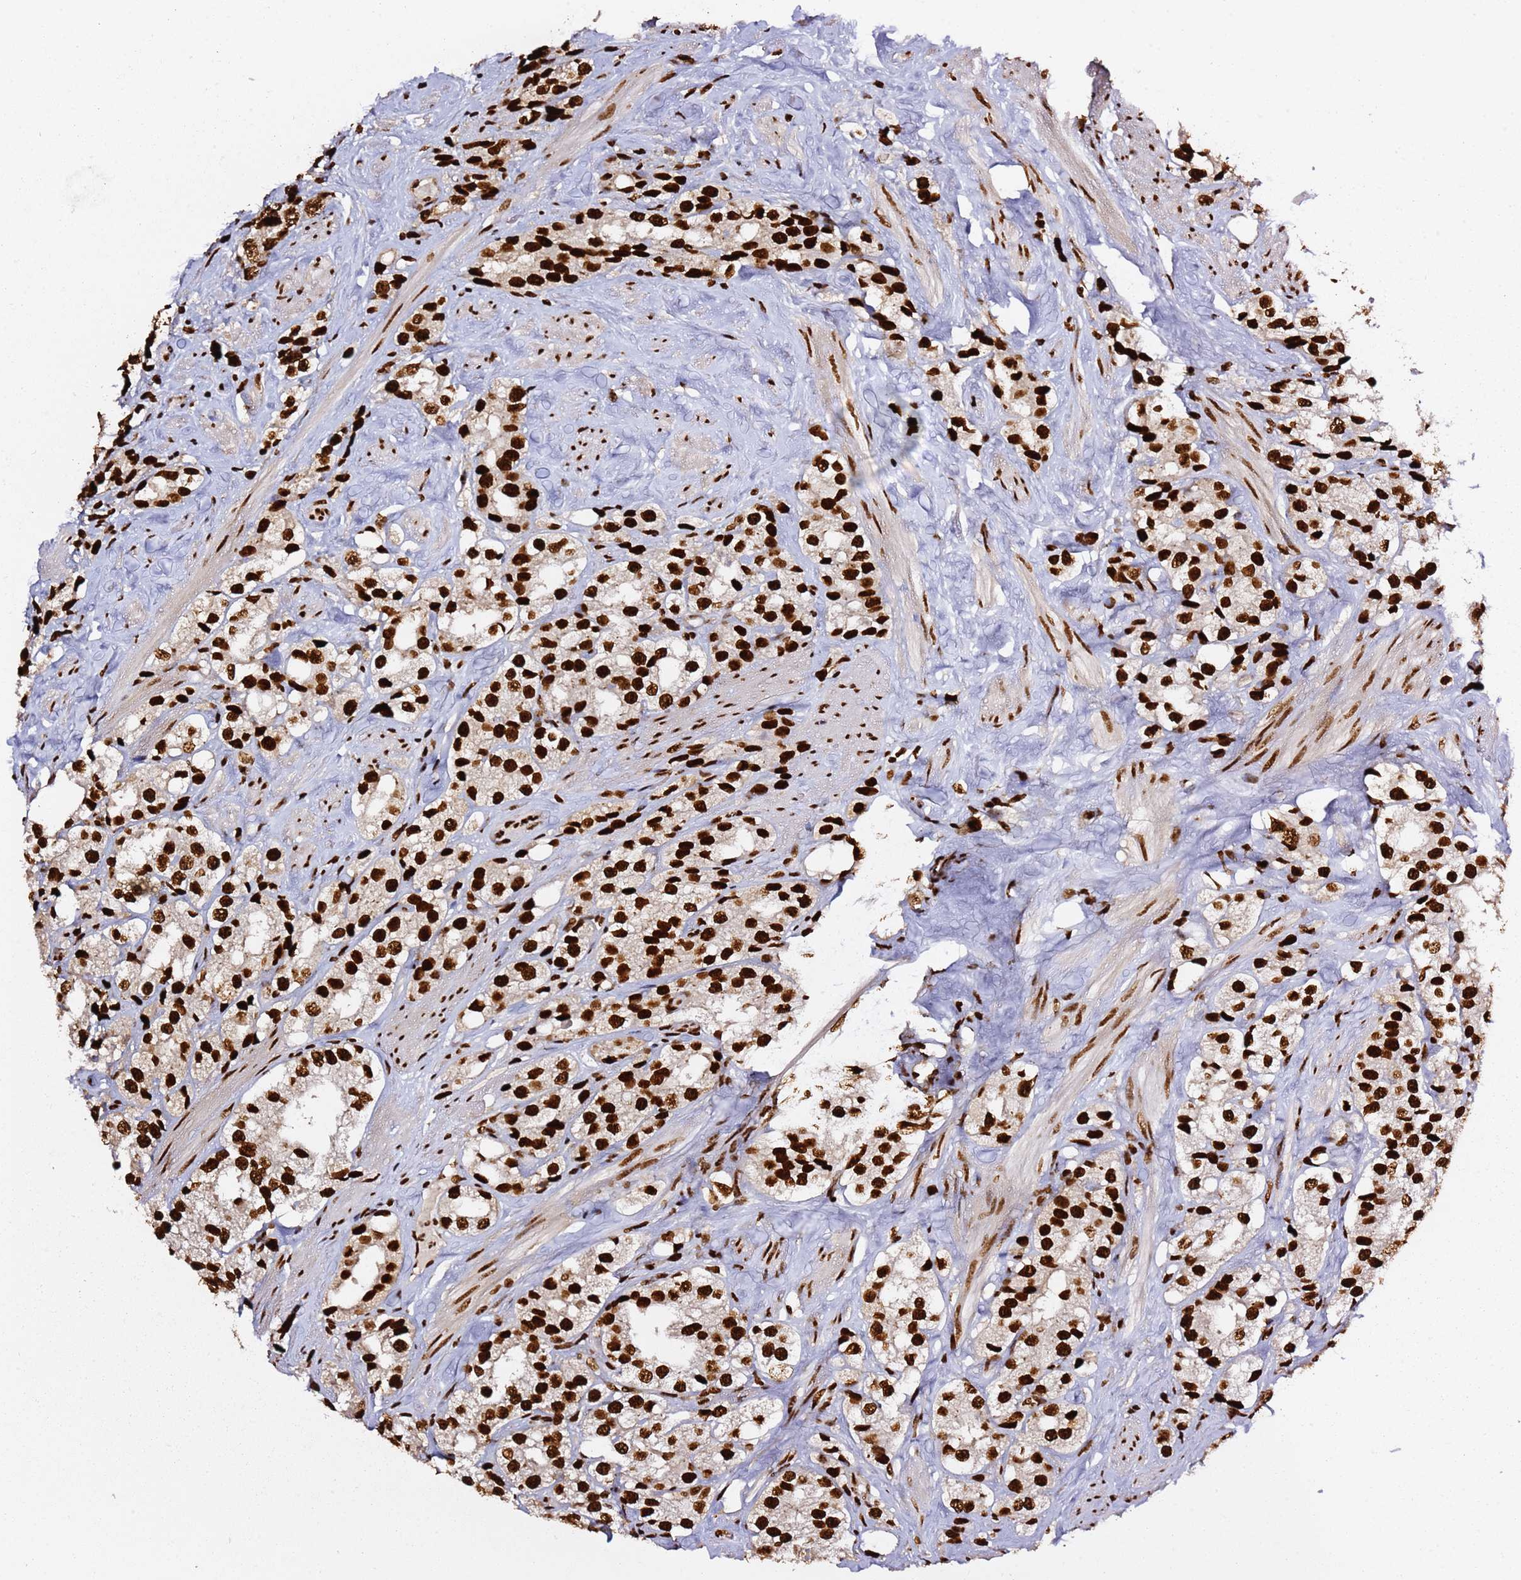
{"staining": {"intensity": "strong", "quantity": ">75%", "location": "nuclear"}, "tissue": "prostate cancer", "cell_type": "Tumor cells", "image_type": "cancer", "snomed": [{"axis": "morphology", "description": "Adenocarcinoma, NOS"}, {"axis": "topography", "description": "Prostate"}], "caption": "A high-resolution image shows IHC staining of prostate adenocarcinoma, which reveals strong nuclear expression in approximately >75% of tumor cells. (Brightfield microscopy of DAB IHC at high magnification).", "gene": "C6orf226", "patient": {"sex": "male", "age": 79}}